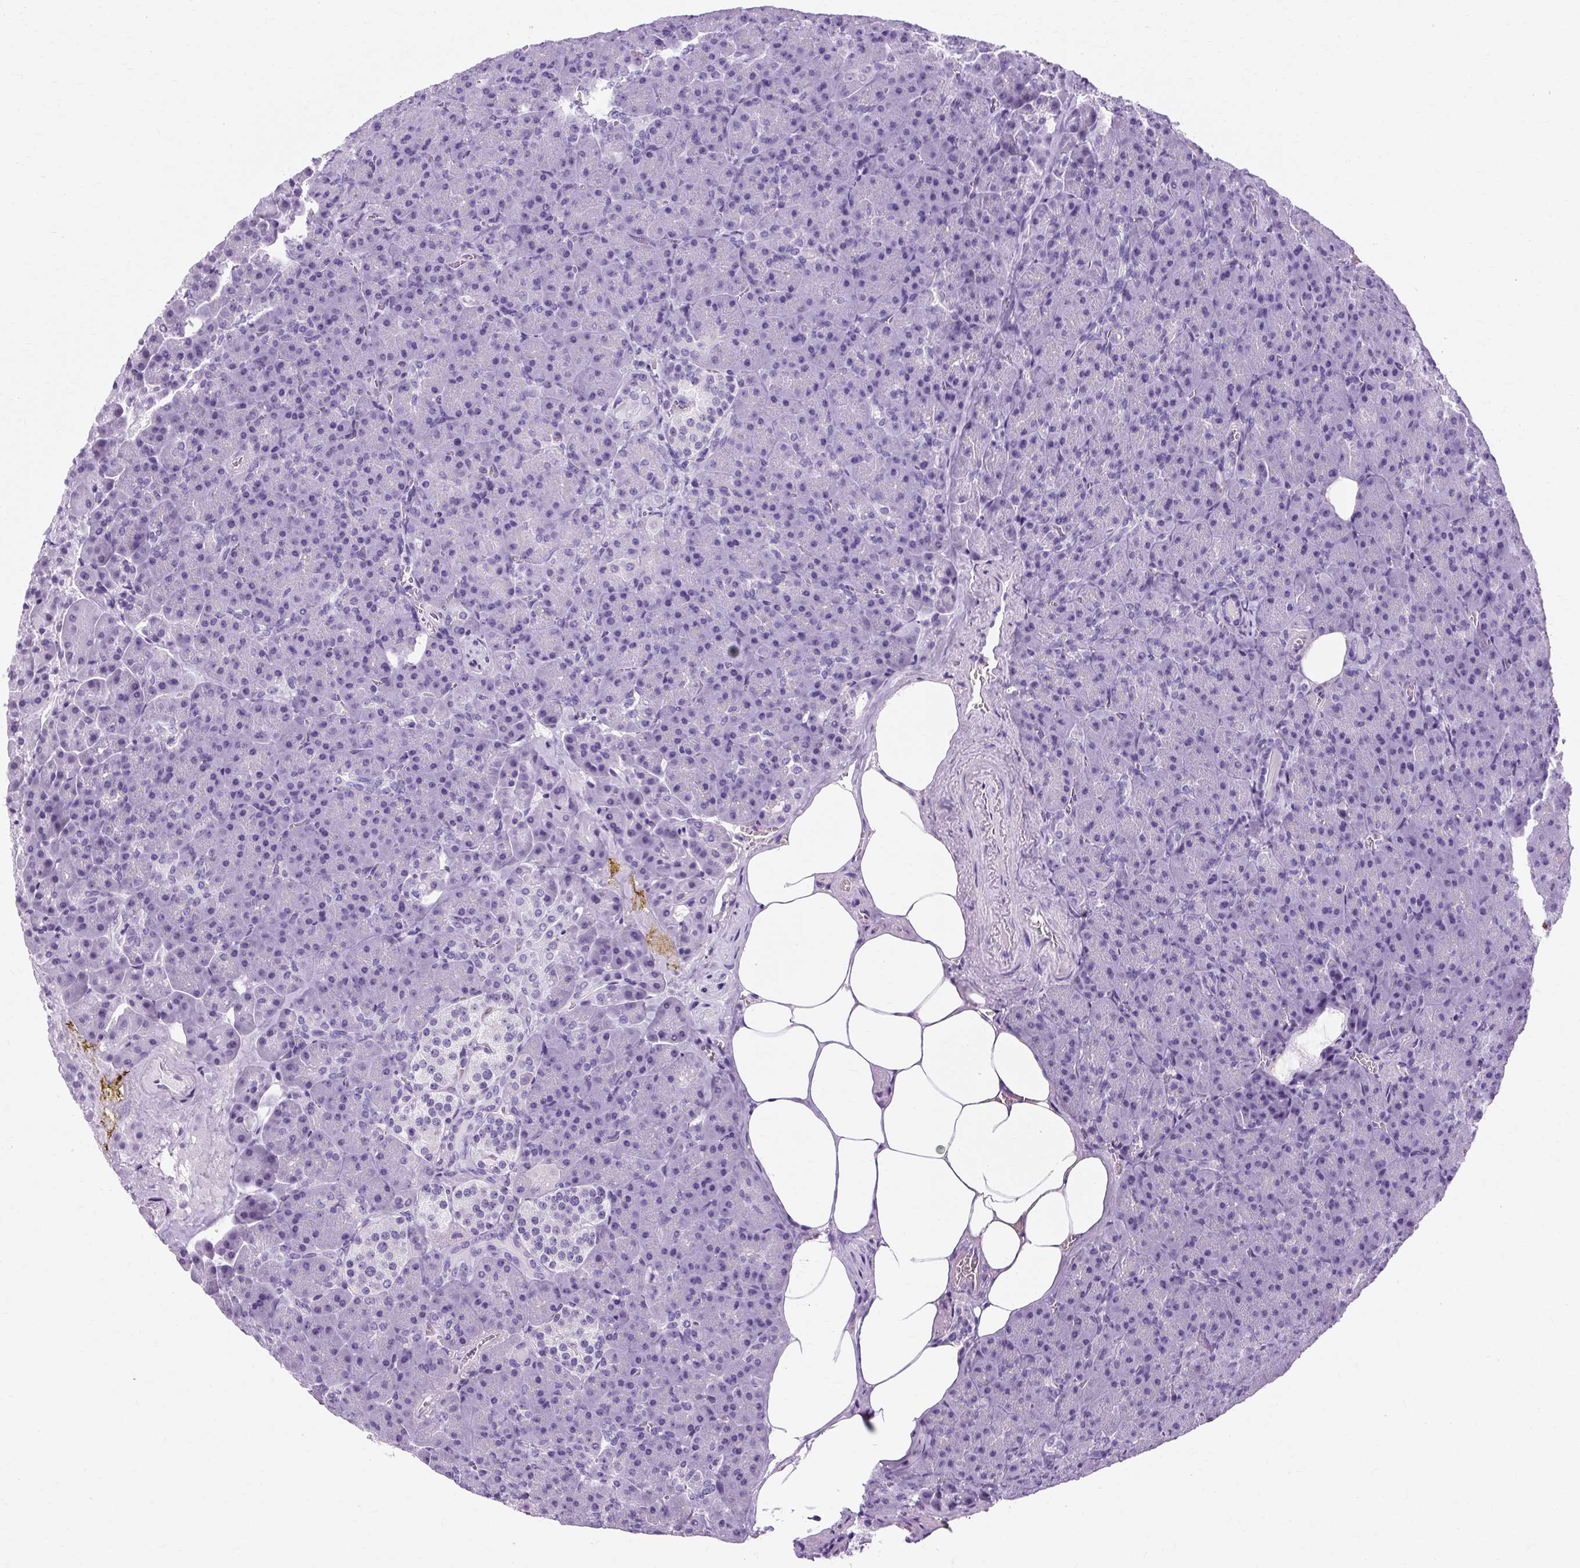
{"staining": {"intensity": "negative", "quantity": "none", "location": "none"}, "tissue": "pancreas", "cell_type": "Exocrine glandular cells", "image_type": "normal", "snomed": [{"axis": "morphology", "description": "Normal tissue, NOS"}, {"axis": "topography", "description": "Pancreas"}], "caption": "The micrograph shows no staining of exocrine glandular cells in unremarkable pancreas. (DAB (3,3'-diaminobenzidine) IHC, high magnification).", "gene": "B3GNT4", "patient": {"sex": "female", "age": 74}}